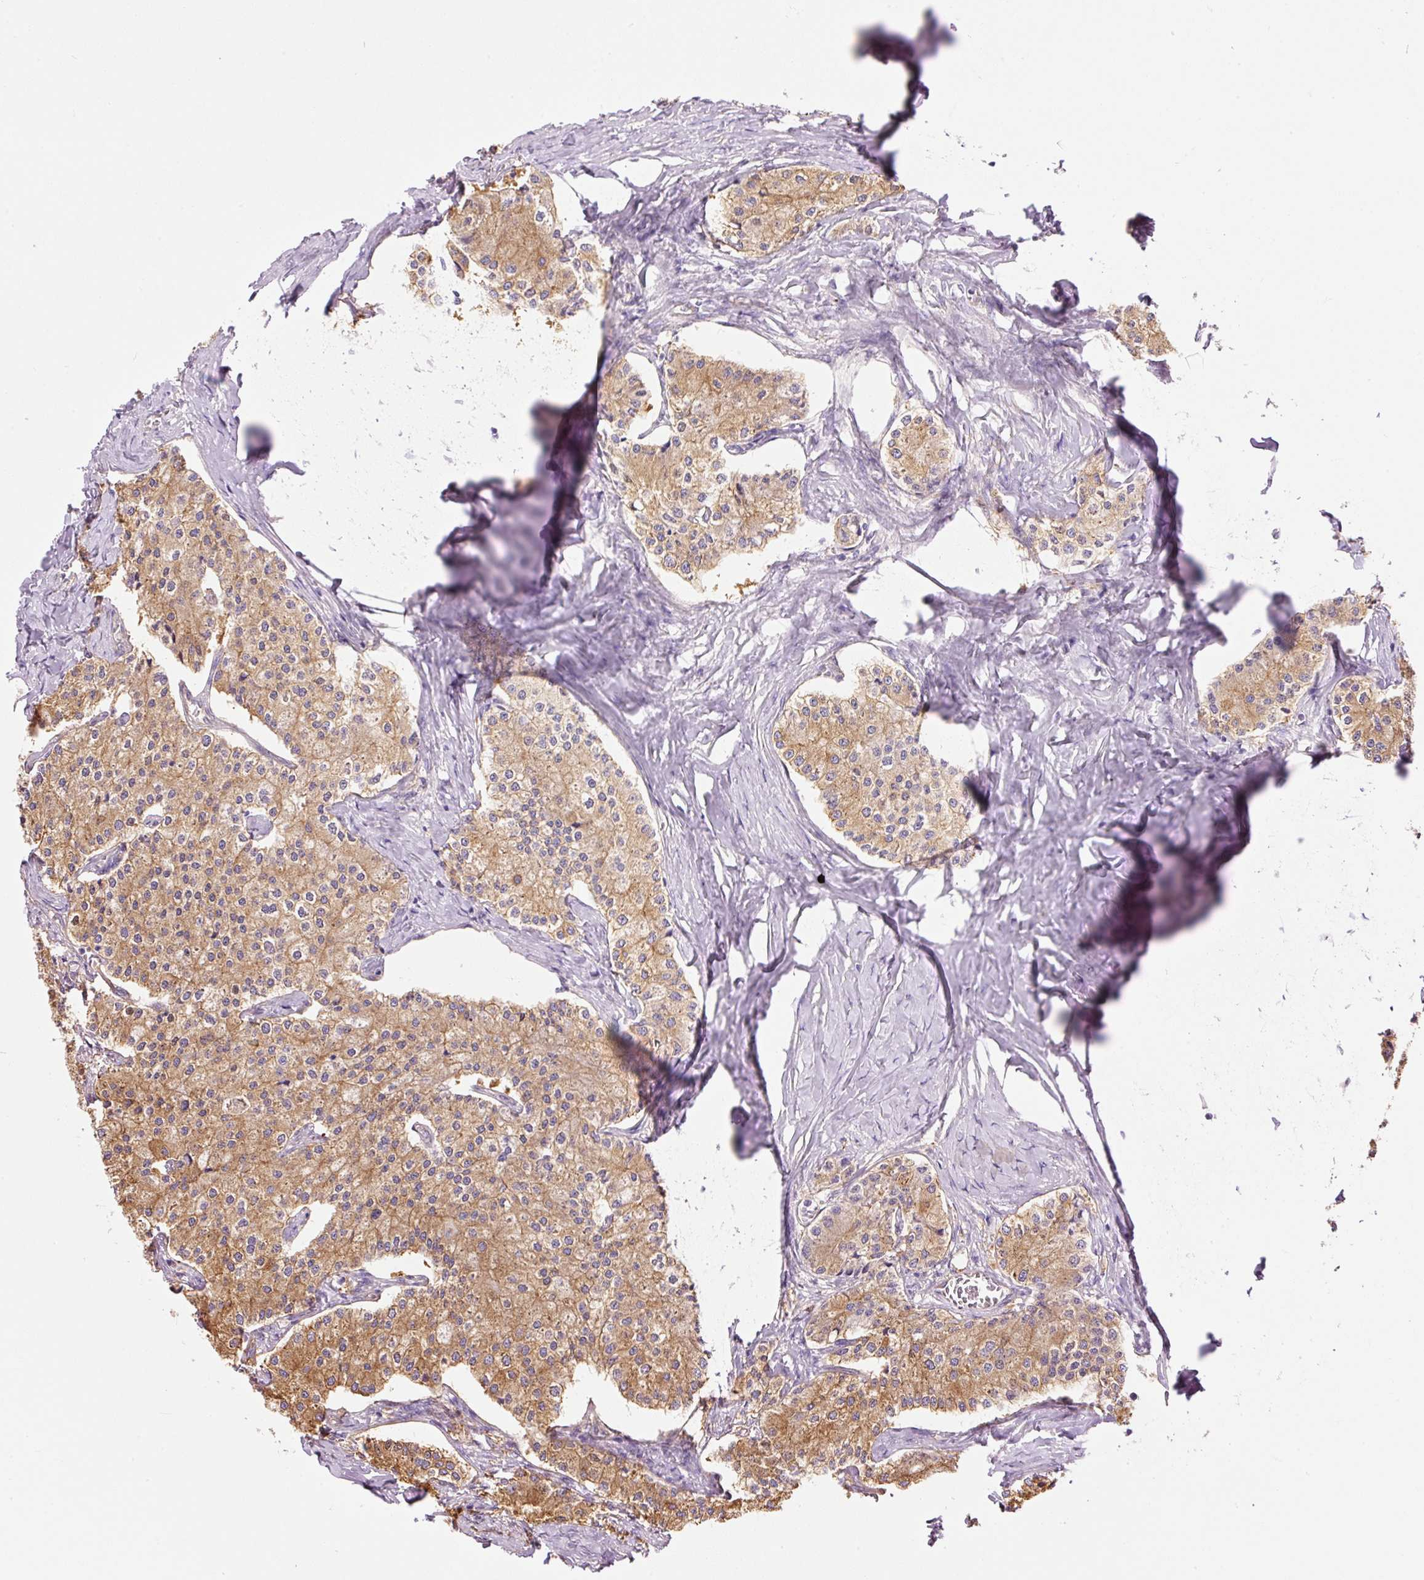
{"staining": {"intensity": "moderate", "quantity": ">75%", "location": "cytoplasmic/membranous"}, "tissue": "carcinoid", "cell_type": "Tumor cells", "image_type": "cancer", "snomed": [{"axis": "morphology", "description": "Carcinoid, malignant, NOS"}, {"axis": "topography", "description": "Colon"}], "caption": "Malignant carcinoid tissue demonstrates moderate cytoplasmic/membranous expression in about >75% of tumor cells, visualized by immunohistochemistry. (DAB IHC with brightfield microscopy, high magnification).", "gene": "IL10RB", "patient": {"sex": "female", "age": 52}}